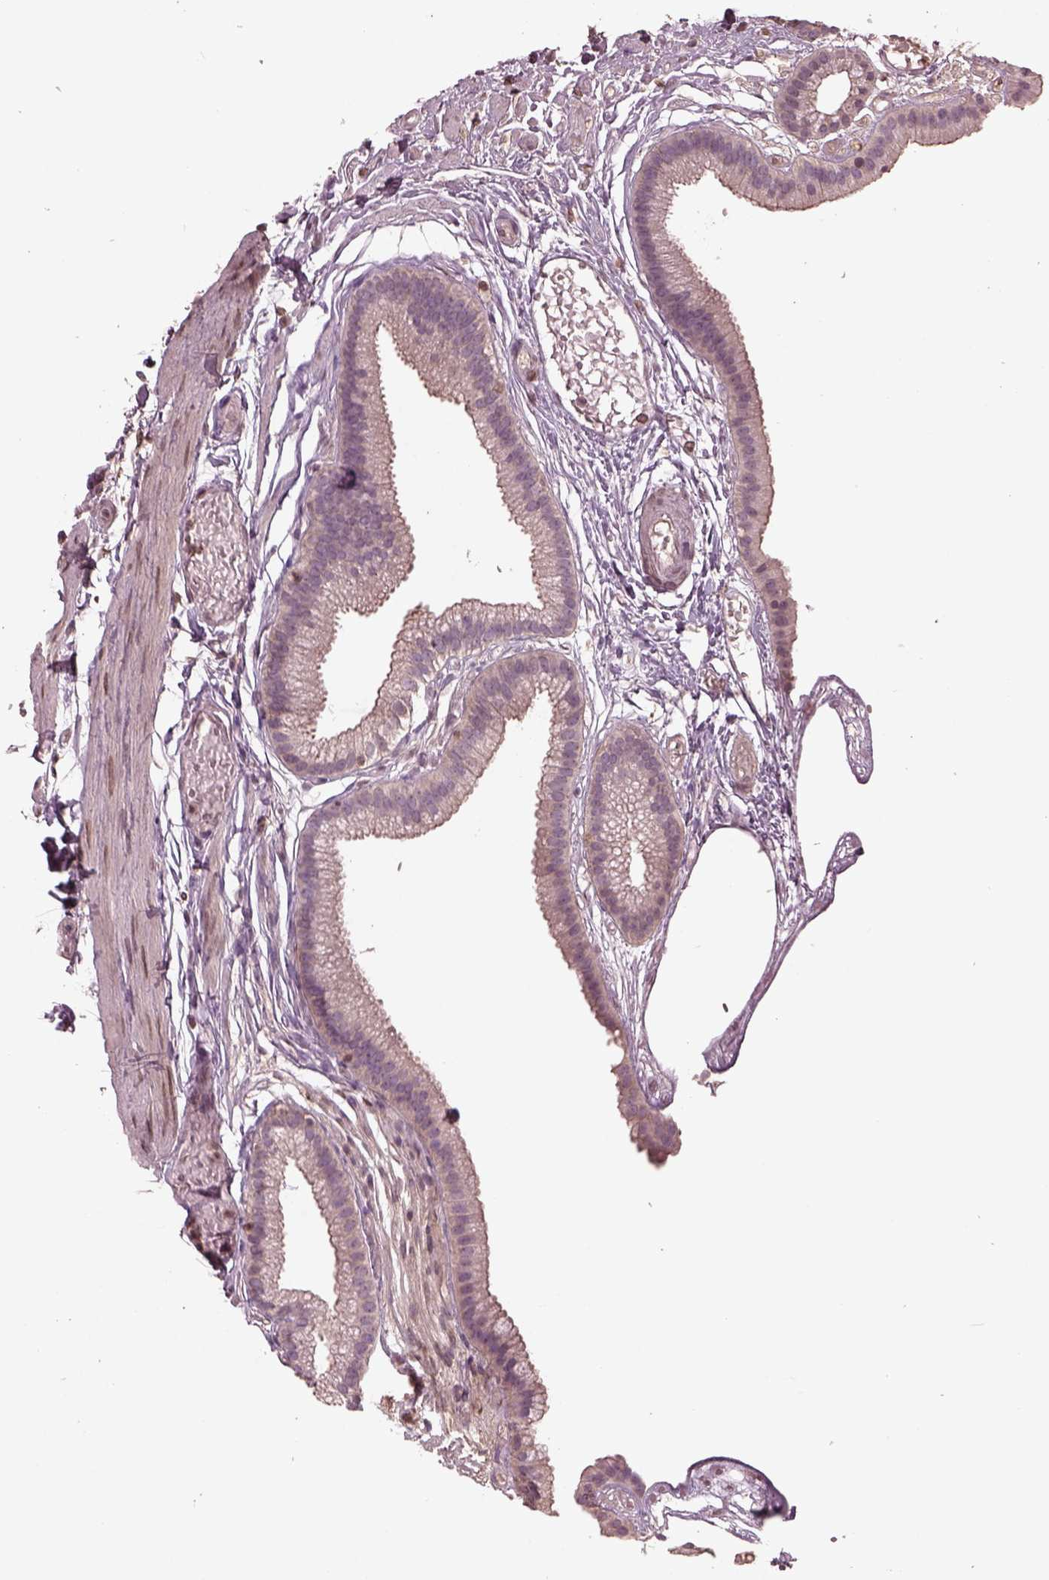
{"staining": {"intensity": "negative", "quantity": "none", "location": "none"}, "tissue": "gallbladder", "cell_type": "Glandular cells", "image_type": "normal", "snomed": [{"axis": "morphology", "description": "Normal tissue, NOS"}, {"axis": "topography", "description": "Gallbladder"}], "caption": "Immunohistochemical staining of benign human gallbladder demonstrates no significant staining in glandular cells.", "gene": "PTX4", "patient": {"sex": "female", "age": 45}}